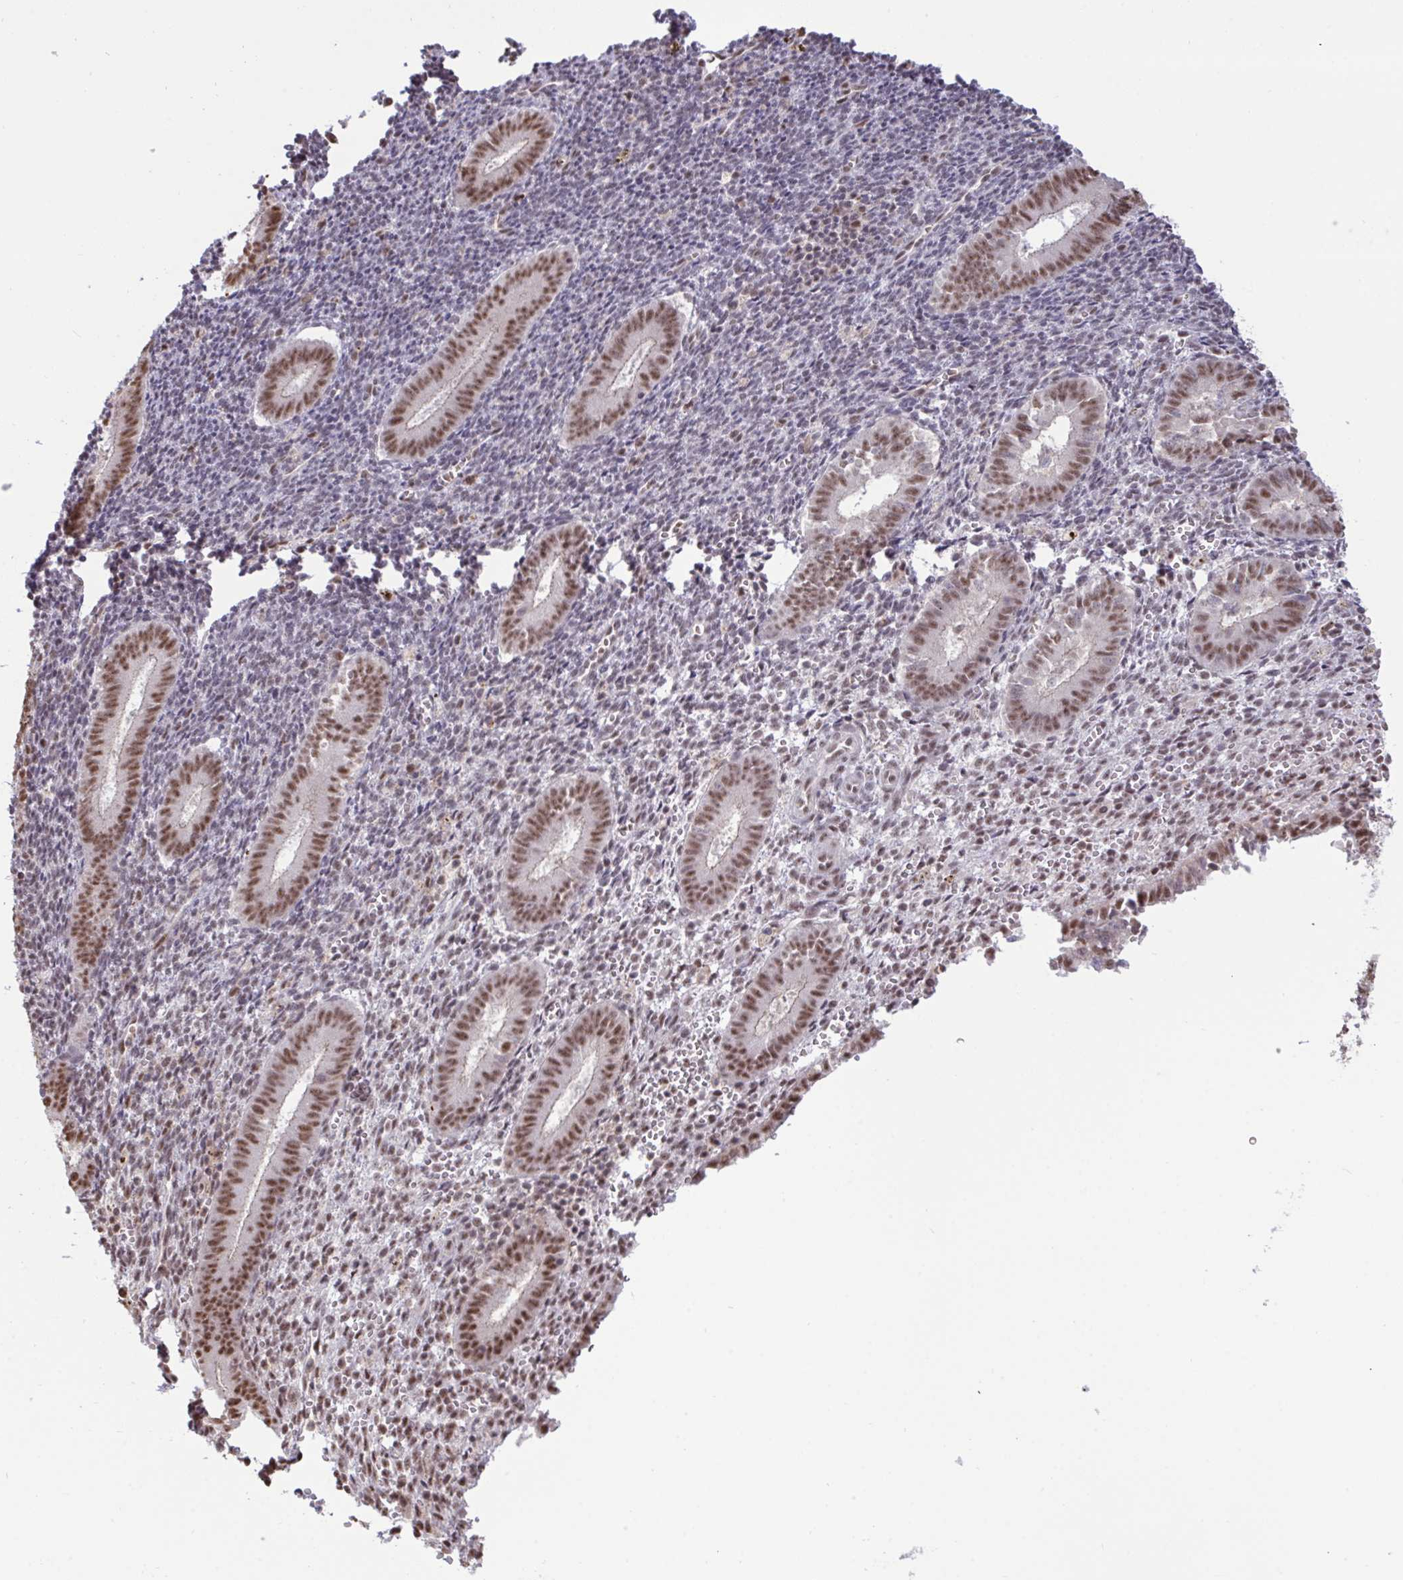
{"staining": {"intensity": "moderate", "quantity": "25%-75%", "location": "nuclear"}, "tissue": "endometrium", "cell_type": "Cells in endometrial stroma", "image_type": "normal", "snomed": [{"axis": "morphology", "description": "Normal tissue, NOS"}, {"axis": "topography", "description": "Endometrium"}], "caption": "Moderate nuclear protein expression is present in approximately 25%-75% of cells in endometrial stroma in endometrium.", "gene": "PUF60", "patient": {"sex": "female", "age": 25}}